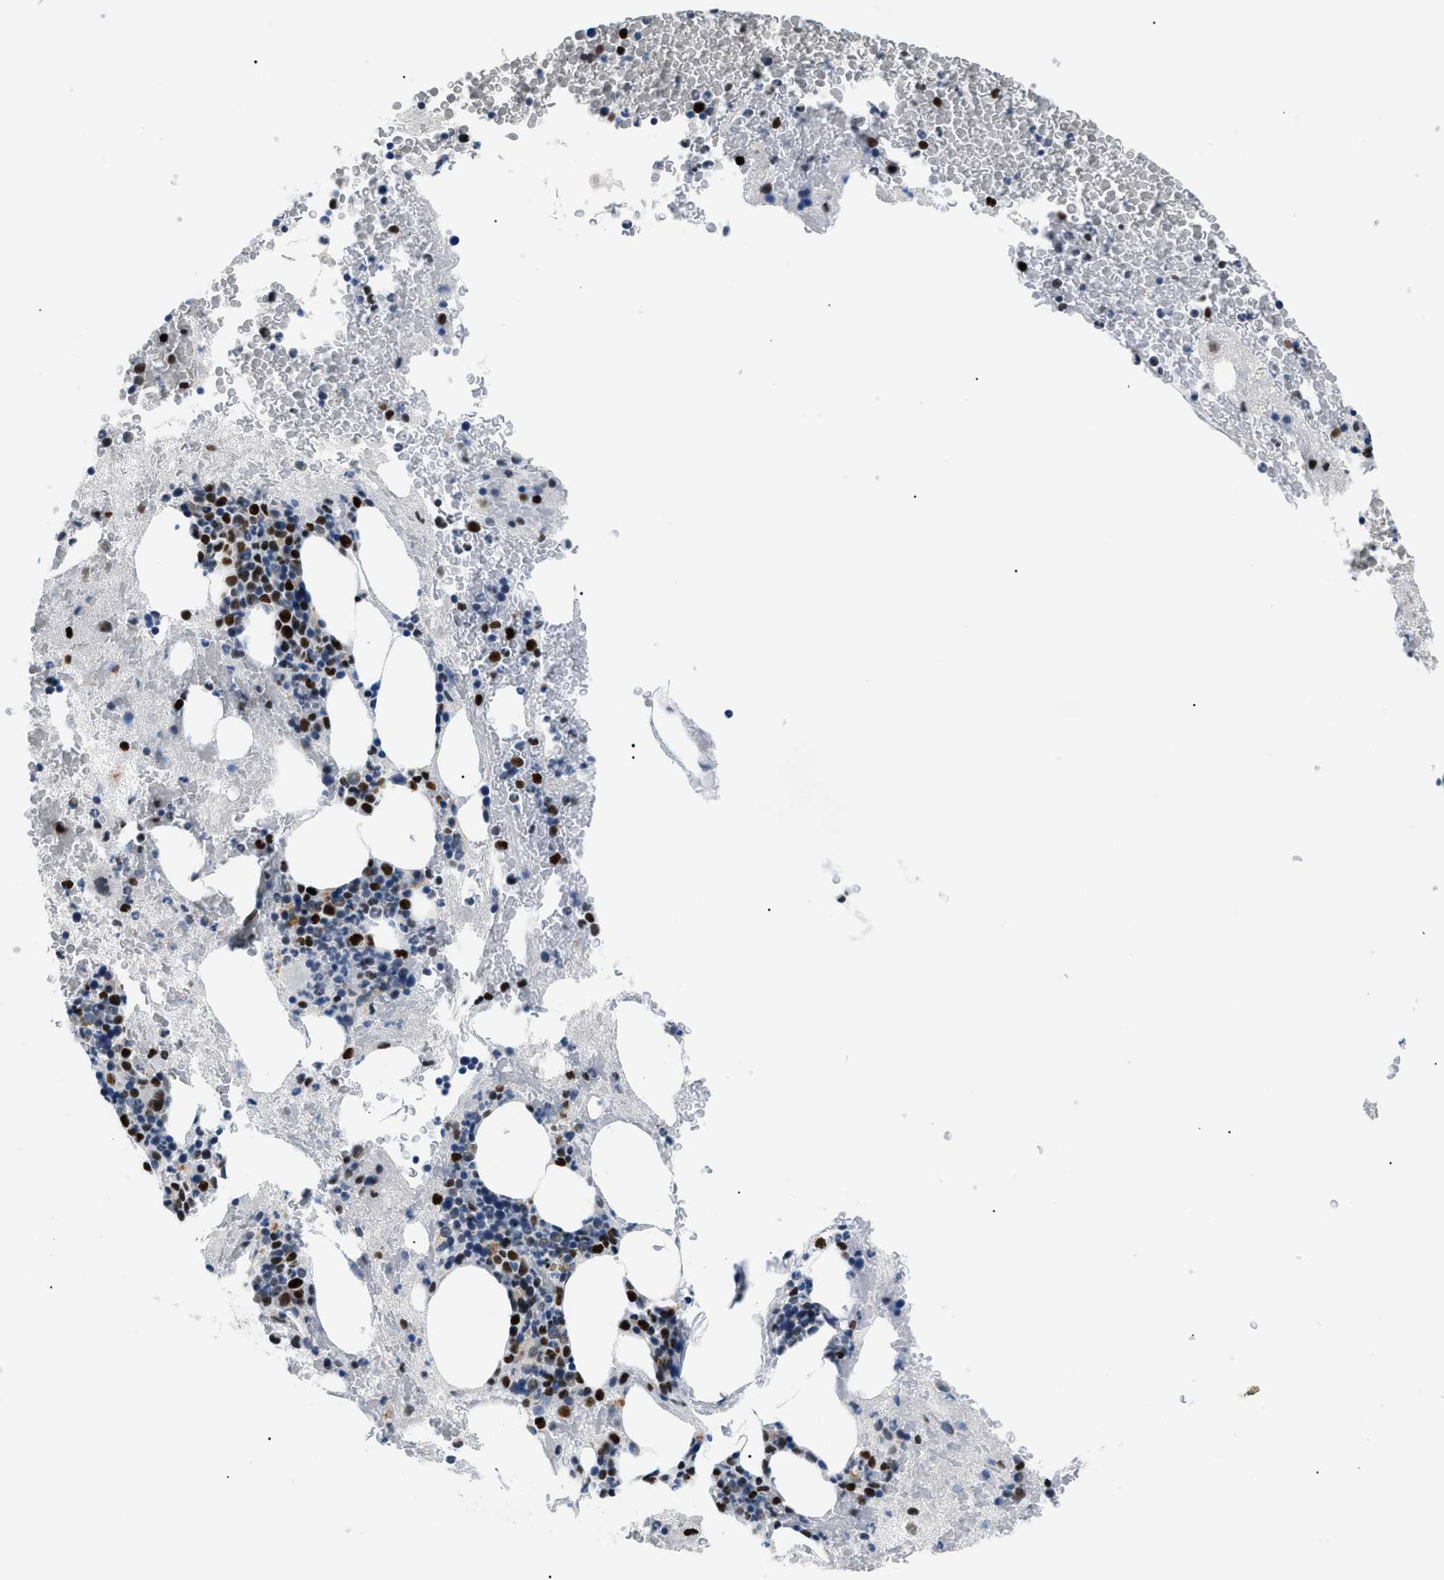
{"staining": {"intensity": "strong", "quantity": "25%-75%", "location": "nuclear"}, "tissue": "bone marrow", "cell_type": "Hematopoietic cells", "image_type": "normal", "snomed": [{"axis": "morphology", "description": "Normal tissue, NOS"}, {"axis": "morphology", "description": "Inflammation, NOS"}, {"axis": "topography", "description": "Bone marrow"}], "caption": "An image showing strong nuclear staining in approximately 25%-75% of hematopoietic cells in benign bone marrow, as visualized by brown immunohistochemical staining.", "gene": "SMARCC1", "patient": {"sex": "male", "age": 63}}